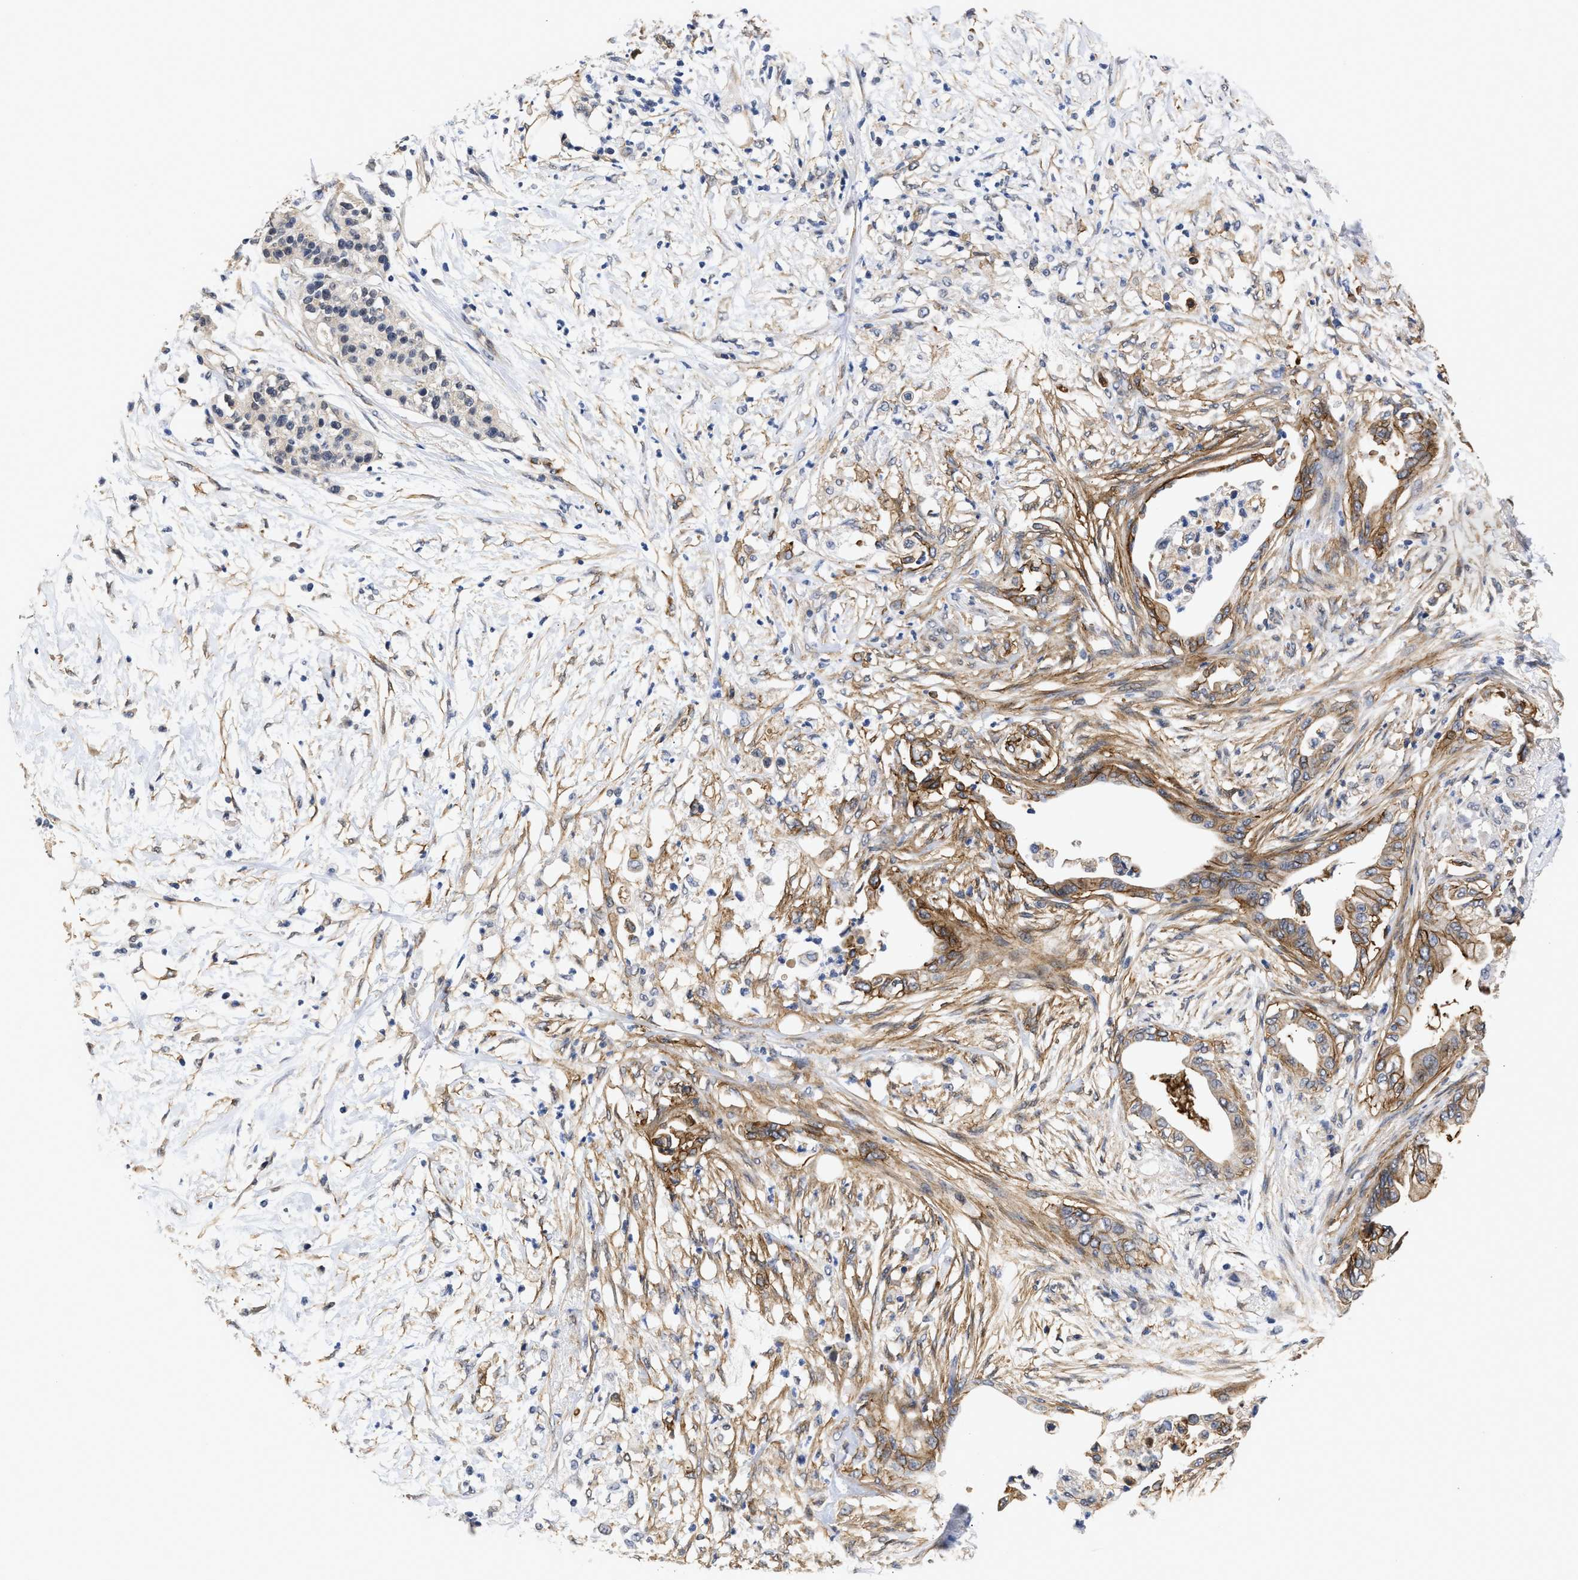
{"staining": {"intensity": "moderate", "quantity": ">75%", "location": "cytoplasmic/membranous"}, "tissue": "pancreatic cancer", "cell_type": "Tumor cells", "image_type": "cancer", "snomed": [{"axis": "morphology", "description": "Normal tissue, NOS"}, {"axis": "morphology", "description": "Adenocarcinoma, NOS"}, {"axis": "topography", "description": "Pancreas"}, {"axis": "topography", "description": "Duodenum"}], "caption": "This is an image of IHC staining of adenocarcinoma (pancreatic), which shows moderate positivity in the cytoplasmic/membranous of tumor cells.", "gene": "AHNAK2", "patient": {"sex": "female", "age": 60}}